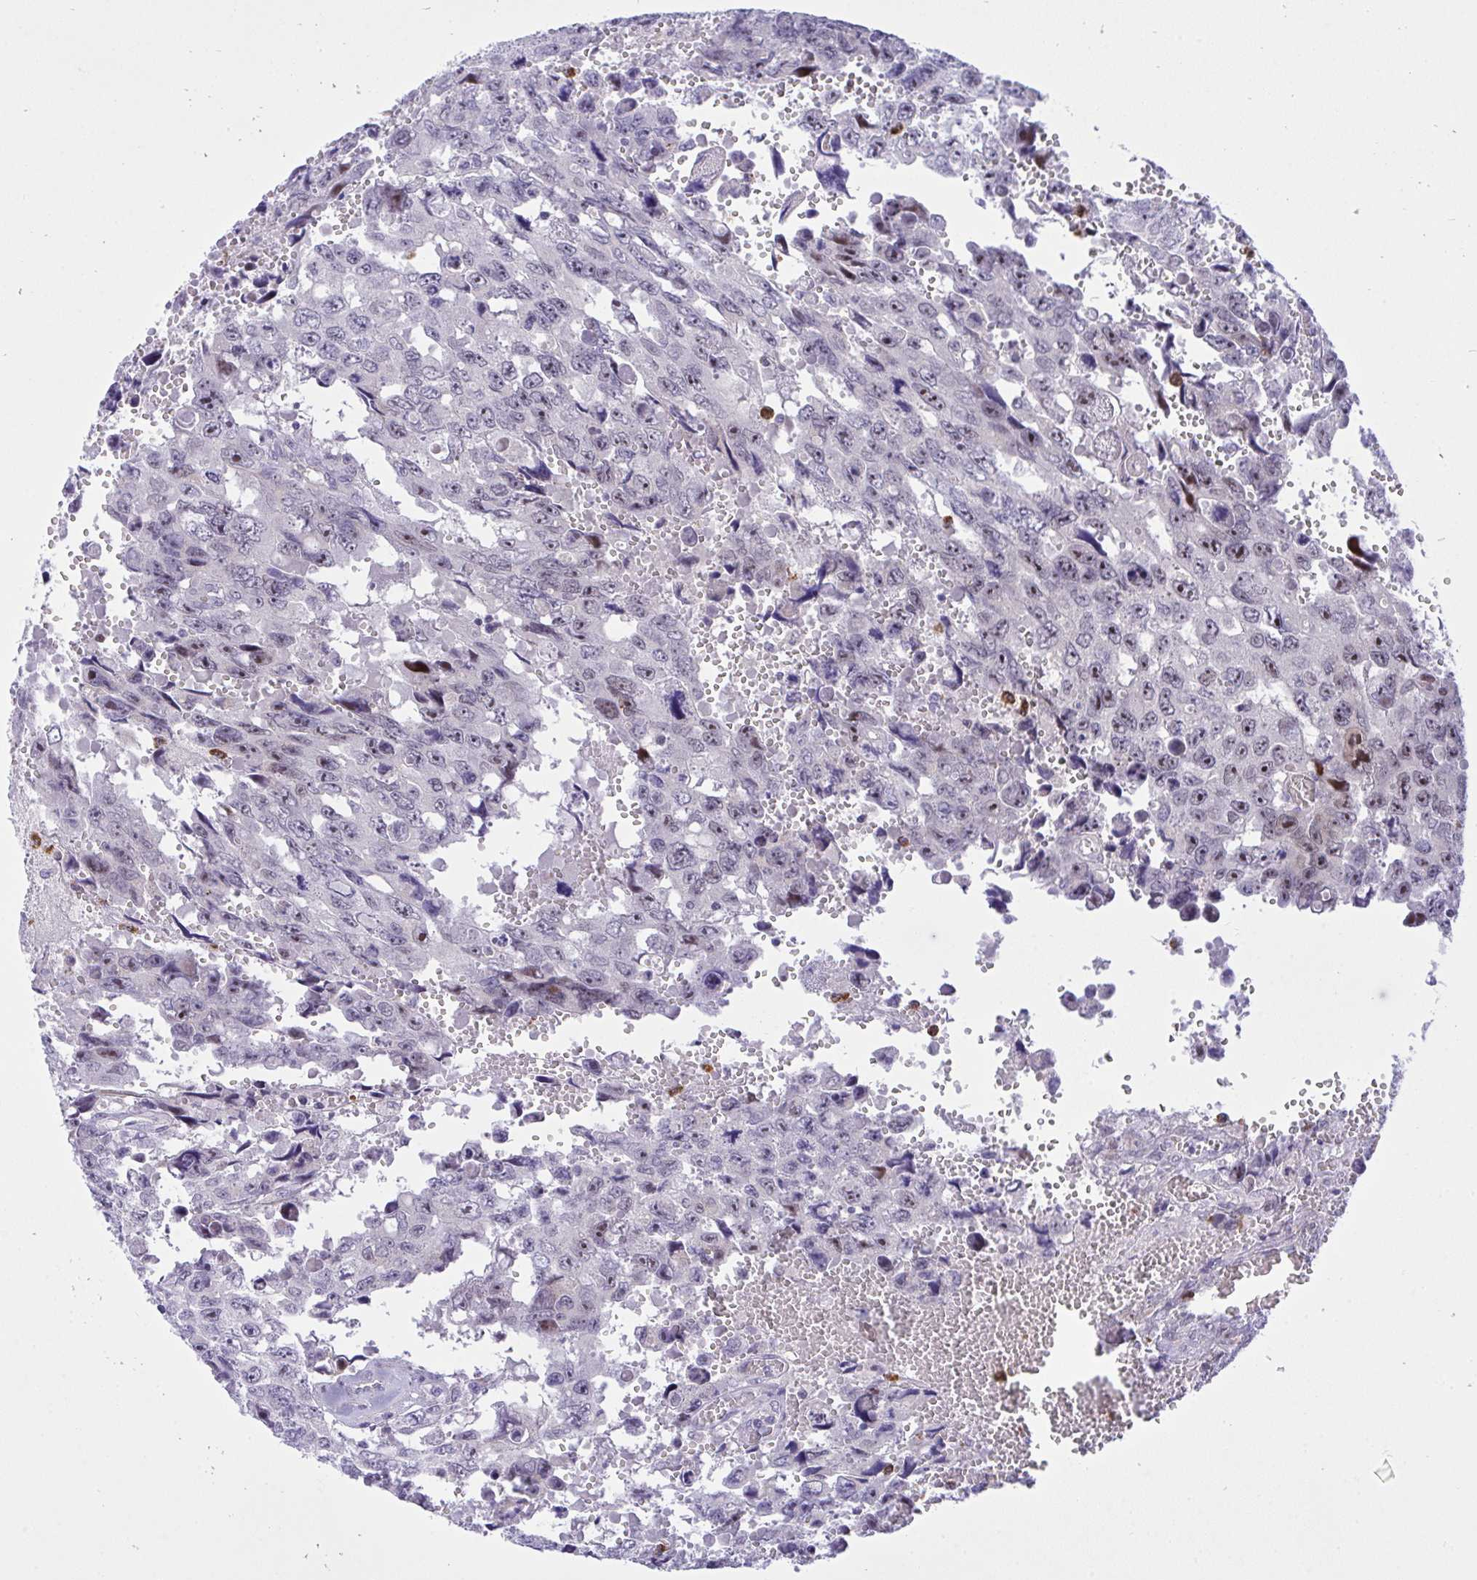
{"staining": {"intensity": "weak", "quantity": "<25%", "location": "nuclear"}, "tissue": "testis cancer", "cell_type": "Tumor cells", "image_type": "cancer", "snomed": [{"axis": "morphology", "description": "Seminoma, NOS"}, {"axis": "topography", "description": "Testis"}], "caption": "A micrograph of seminoma (testis) stained for a protein reveals no brown staining in tumor cells. (Immunohistochemistry (ihc), brightfield microscopy, high magnification).", "gene": "ZNF554", "patient": {"sex": "male", "age": 26}}